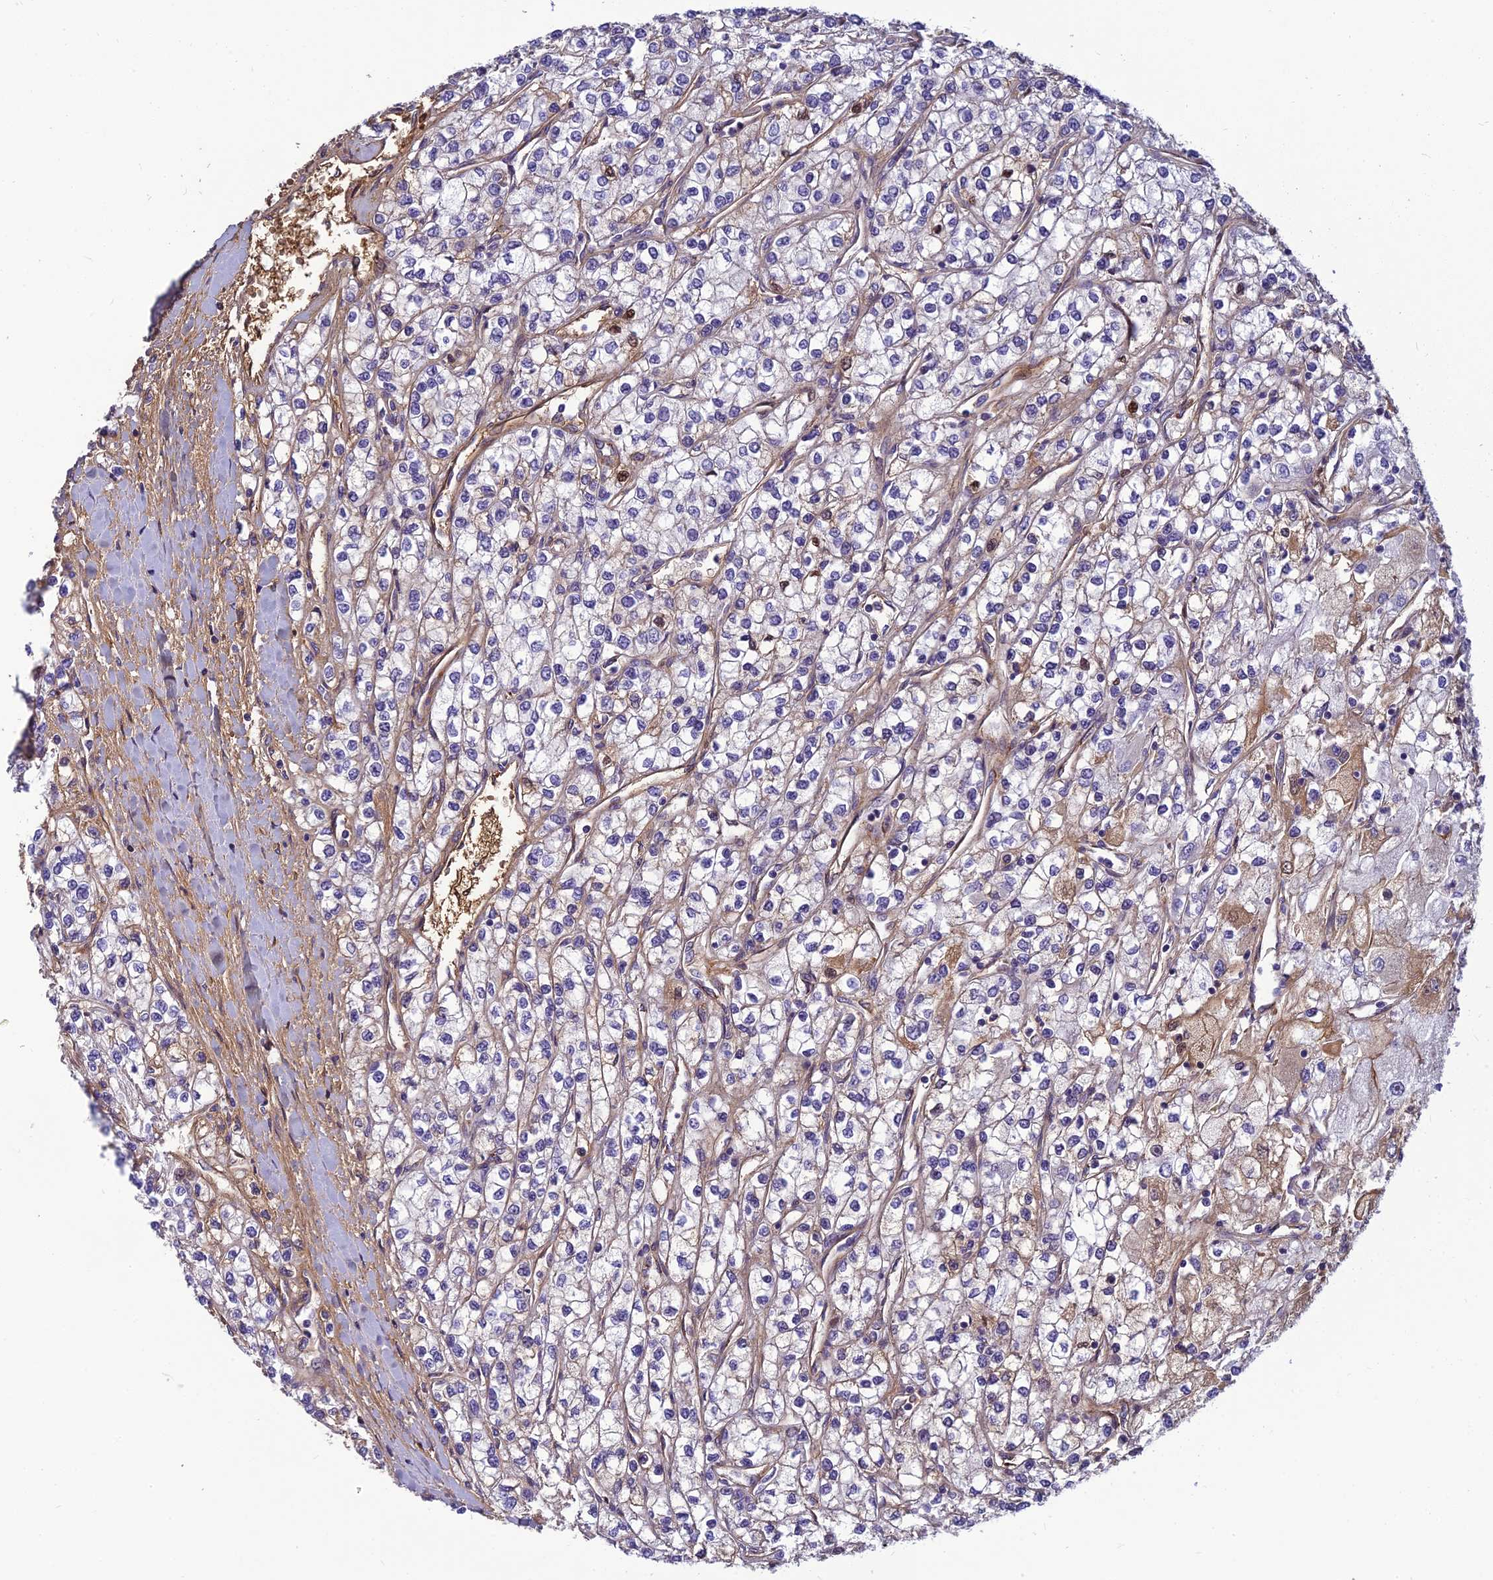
{"staining": {"intensity": "negative", "quantity": "none", "location": "none"}, "tissue": "renal cancer", "cell_type": "Tumor cells", "image_type": "cancer", "snomed": [{"axis": "morphology", "description": "Adenocarcinoma, NOS"}, {"axis": "topography", "description": "Kidney"}], "caption": "Micrograph shows no significant protein expression in tumor cells of adenocarcinoma (renal).", "gene": "CLEC11A", "patient": {"sex": "male", "age": 80}}